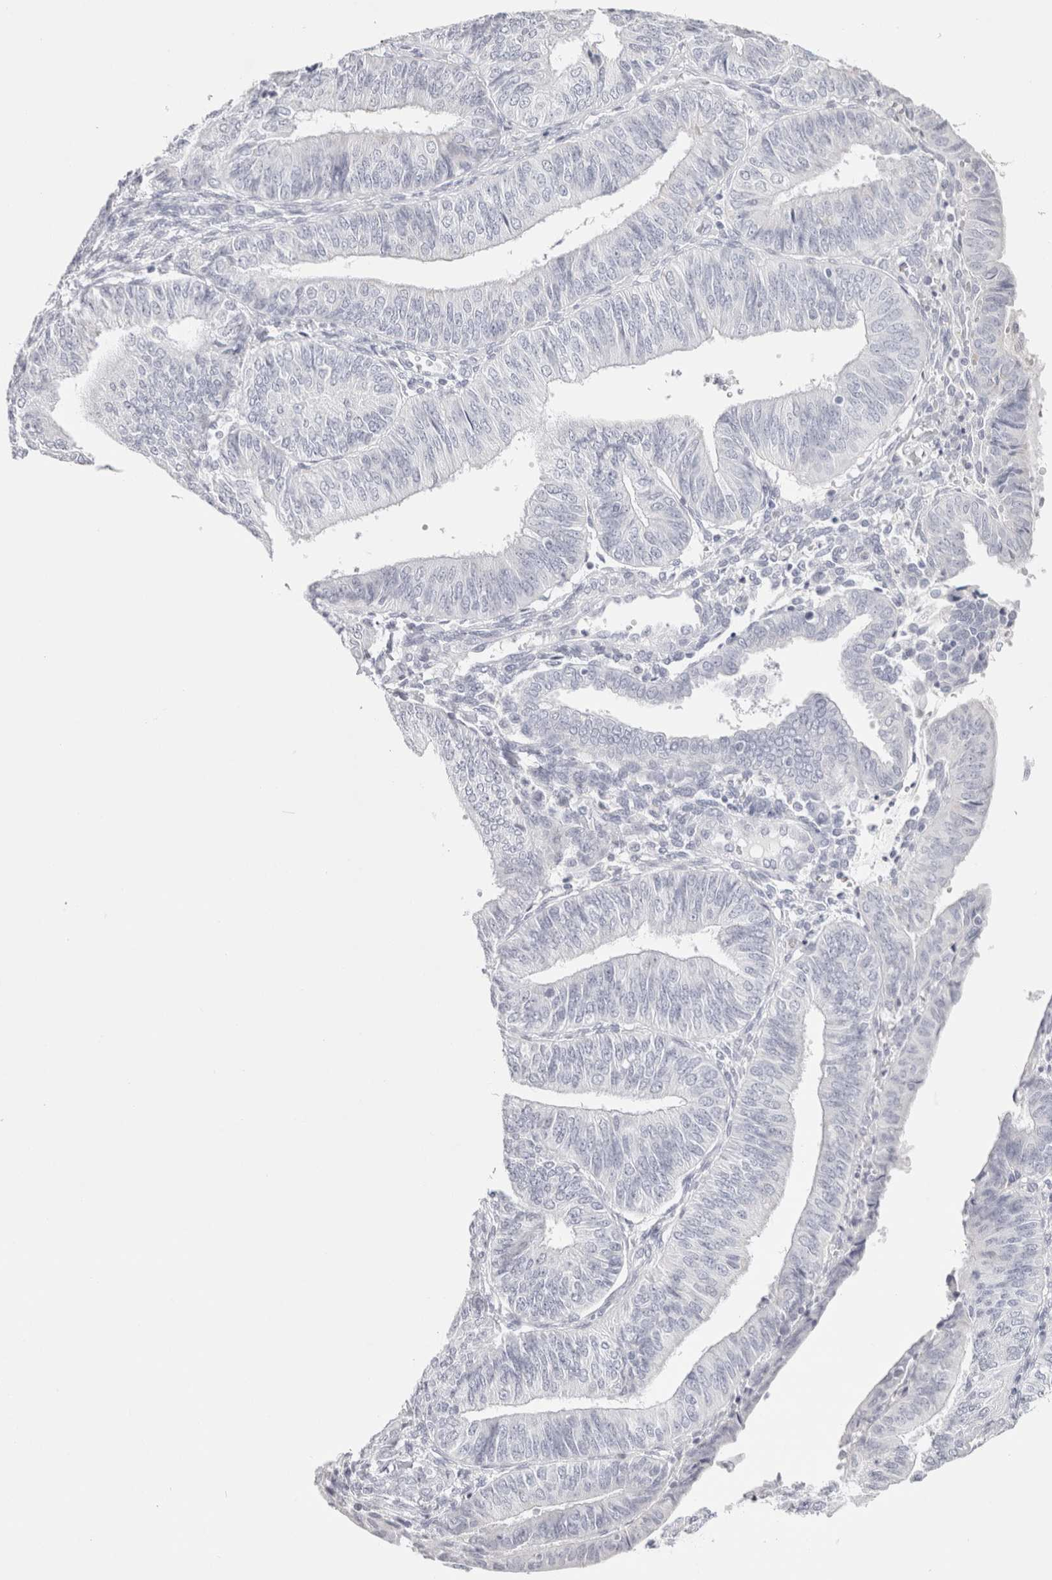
{"staining": {"intensity": "negative", "quantity": "none", "location": "none"}, "tissue": "endometrial cancer", "cell_type": "Tumor cells", "image_type": "cancer", "snomed": [{"axis": "morphology", "description": "Adenocarcinoma, NOS"}, {"axis": "topography", "description": "Endometrium"}], "caption": "This histopathology image is of adenocarcinoma (endometrial) stained with immunohistochemistry (IHC) to label a protein in brown with the nuclei are counter-stained blue. There is no expression in tumor cells.", "gene": "GARIN1A", "patient": {"sex": "female", "age": 58}}